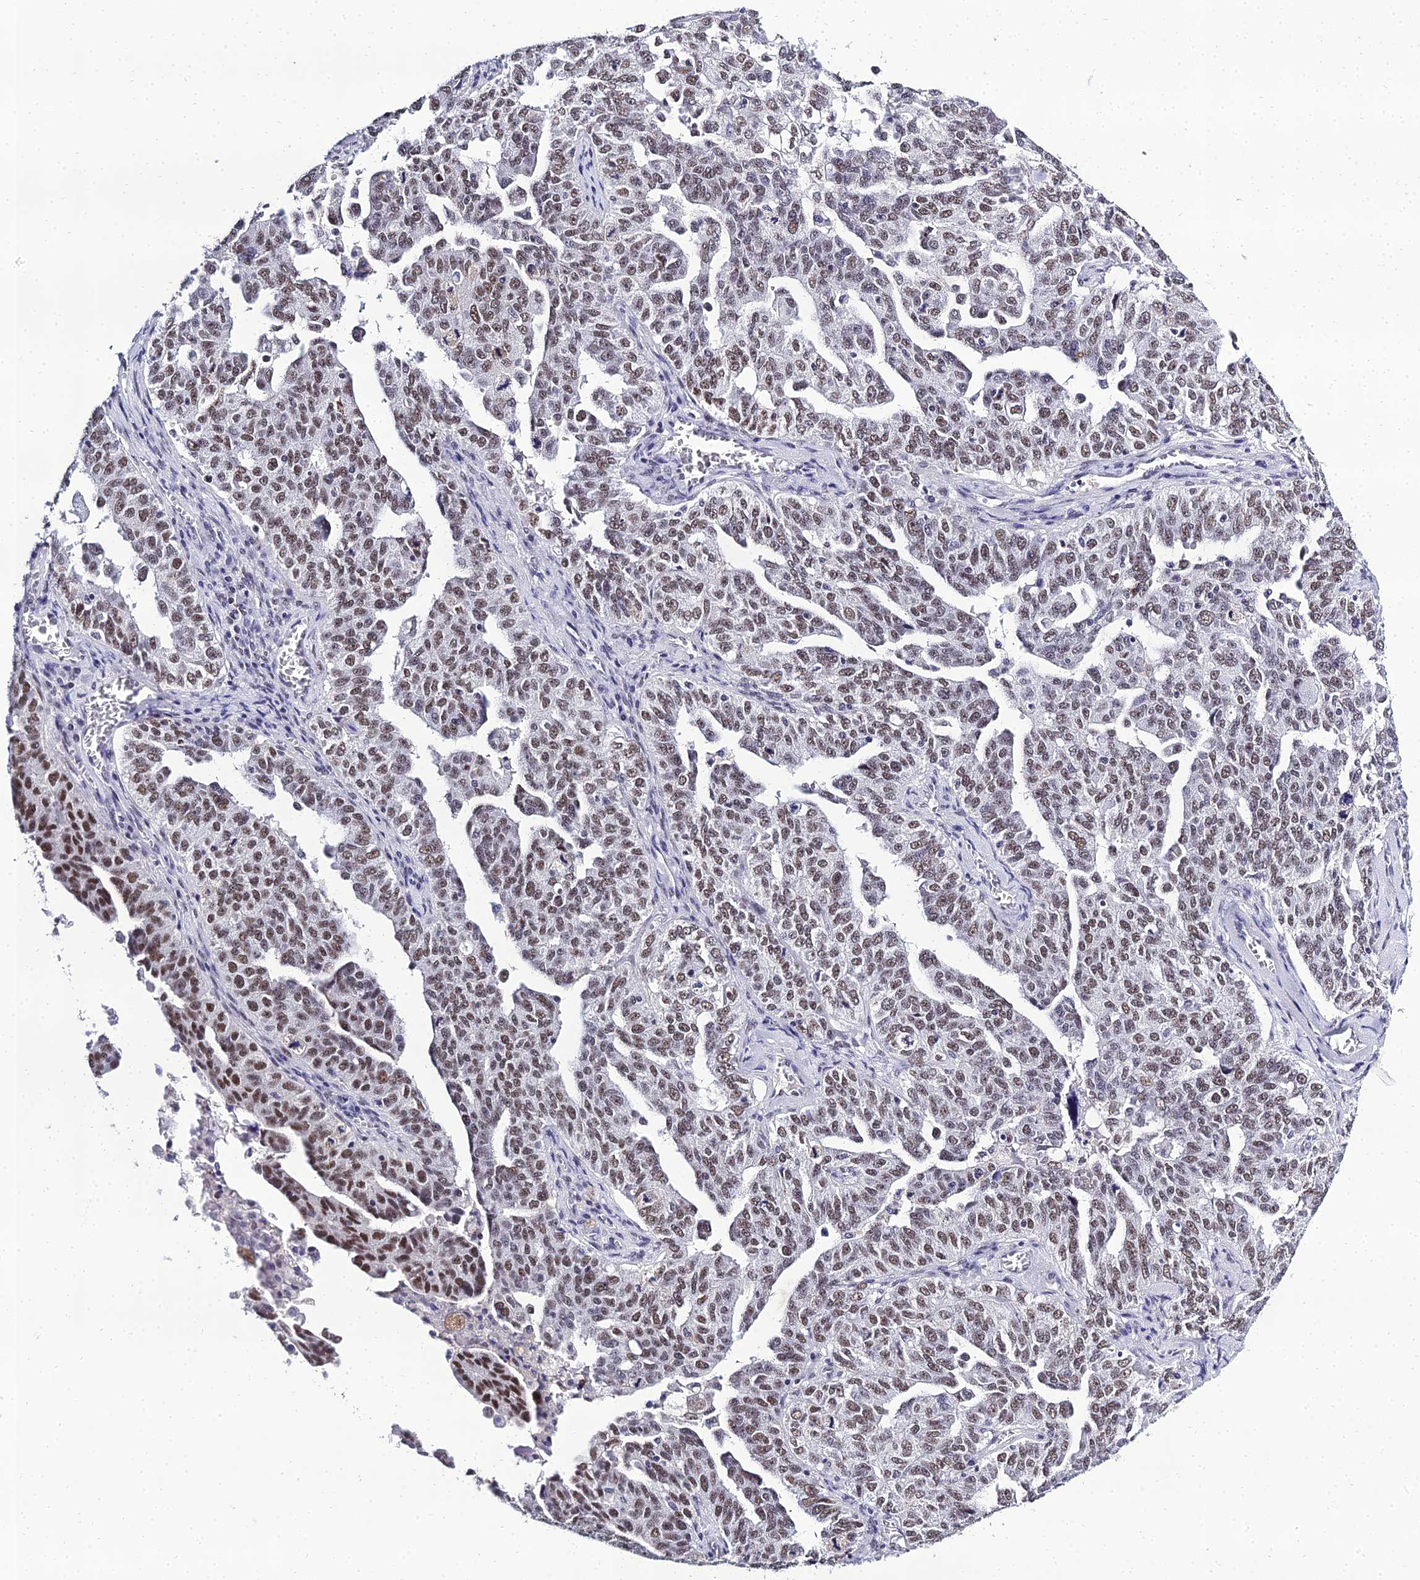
{"staining": {"intensity": "moderate", "quantity": ">75%", "location": "nuclear"}, "tissue": "ovarian cancer", "cell_type": "Tumor cells", "image_type": "cancer", "snomed": [{"axis": "morphology", "description": "Carcinoma, endometroid"}, {"axis": "topography", "description": "Ovary"}], "caption": "Protein analysis of ovarian endometroid carcinoma tissue demonstrates moderate nuclear expression in about >75% of tumor cells. (IHC, brightfield microscopy, high magnification).", "gene": "PPP4R2", "patient": {"sex": "female", "age": 62}}